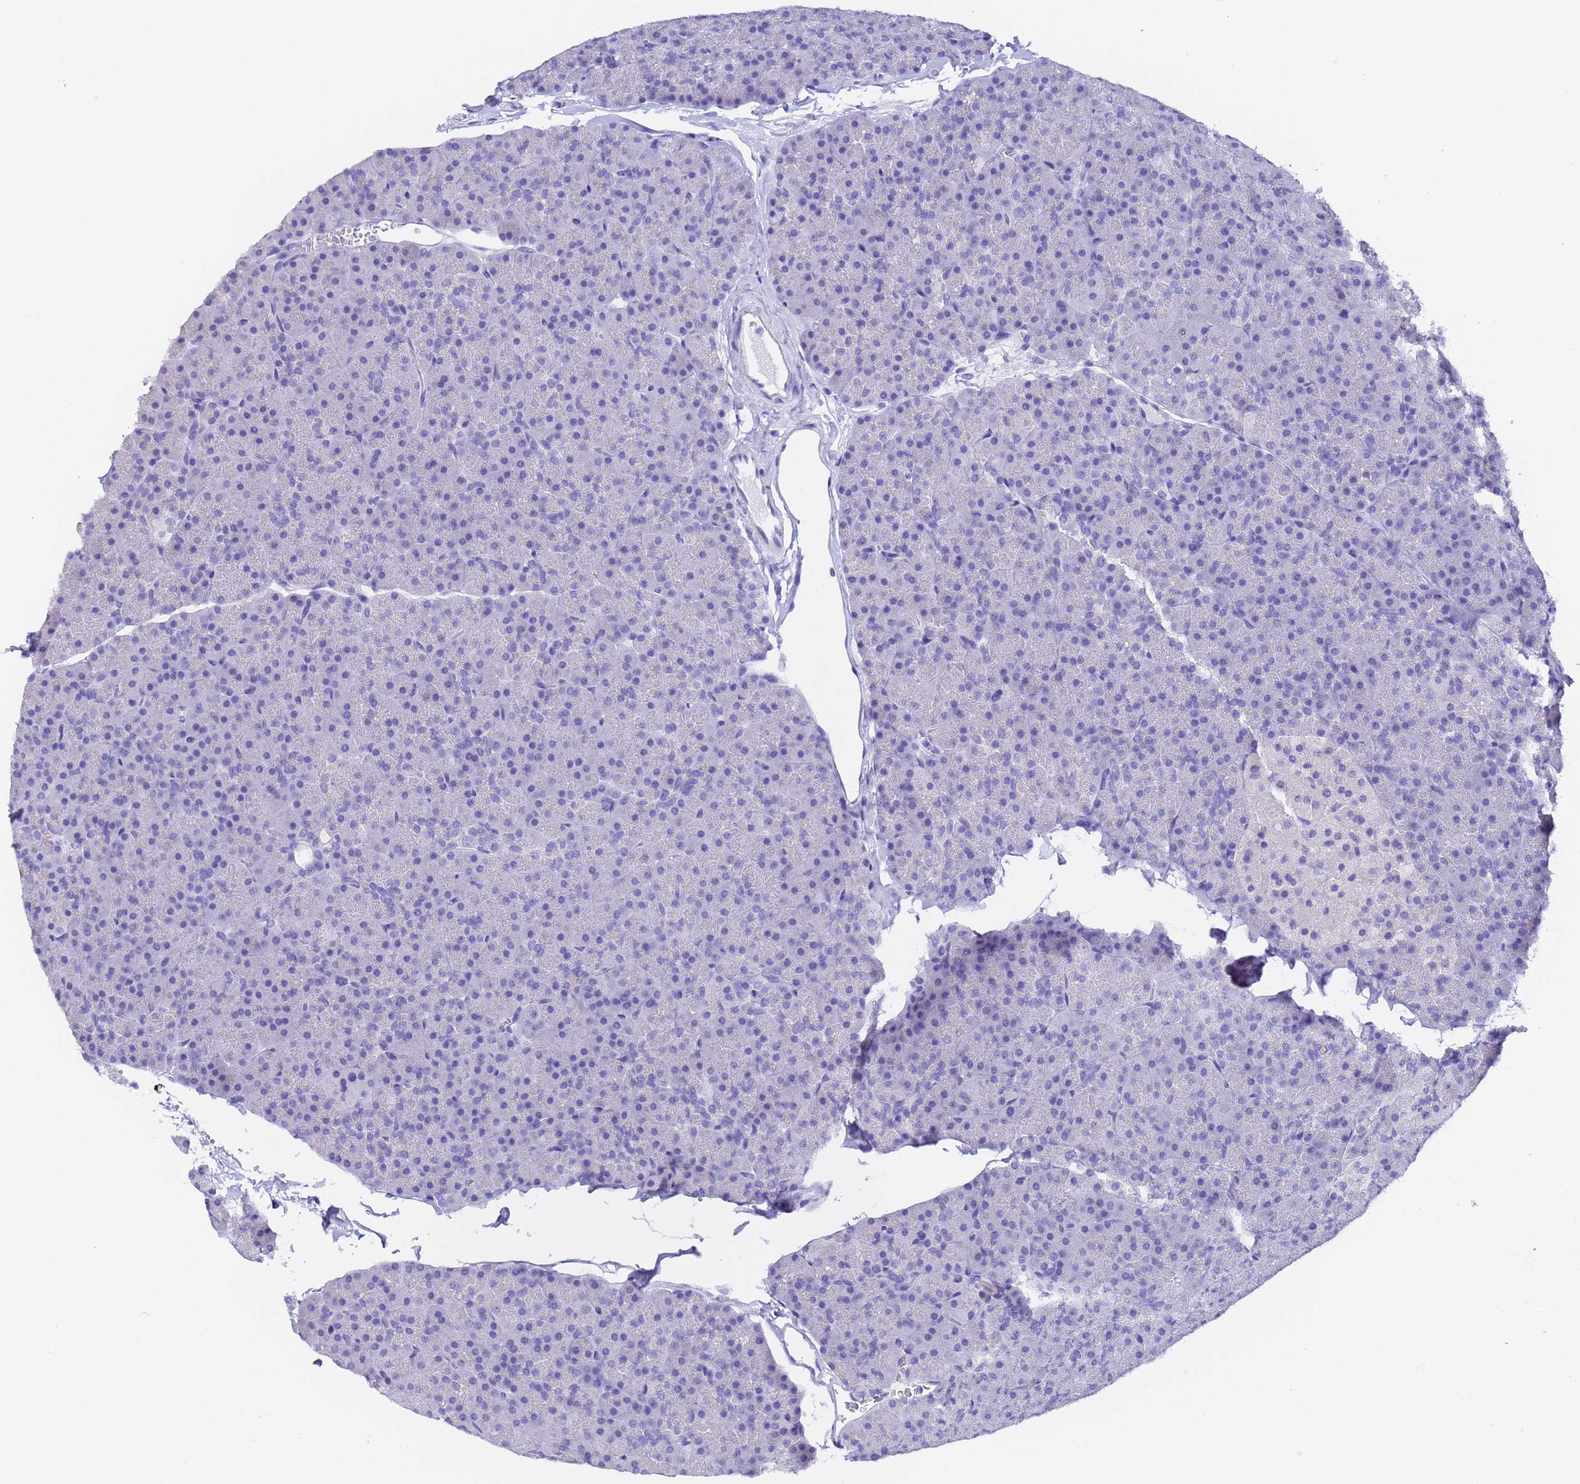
{"staining": {"intensity": "negative", "quantity": "none", "location": "none"}, "tissue": "pancreas", "cell_type": "Exocrine glandular cells", "image_type": "normal", "snomed": [{"axis": "morphology", "description": "Normal tissue, NOS"}, {"axis": "topography", "description": "Pancreas"}], "caption": "Immunohistochemistry (IHC) histopathology image of unremarkable pancreas: human pancreas stained with DAB shows no significant protein positivity in exocrine glandular cells.", "gene": "GABRA1", "patient": {"sex": "male", "age": 36}}